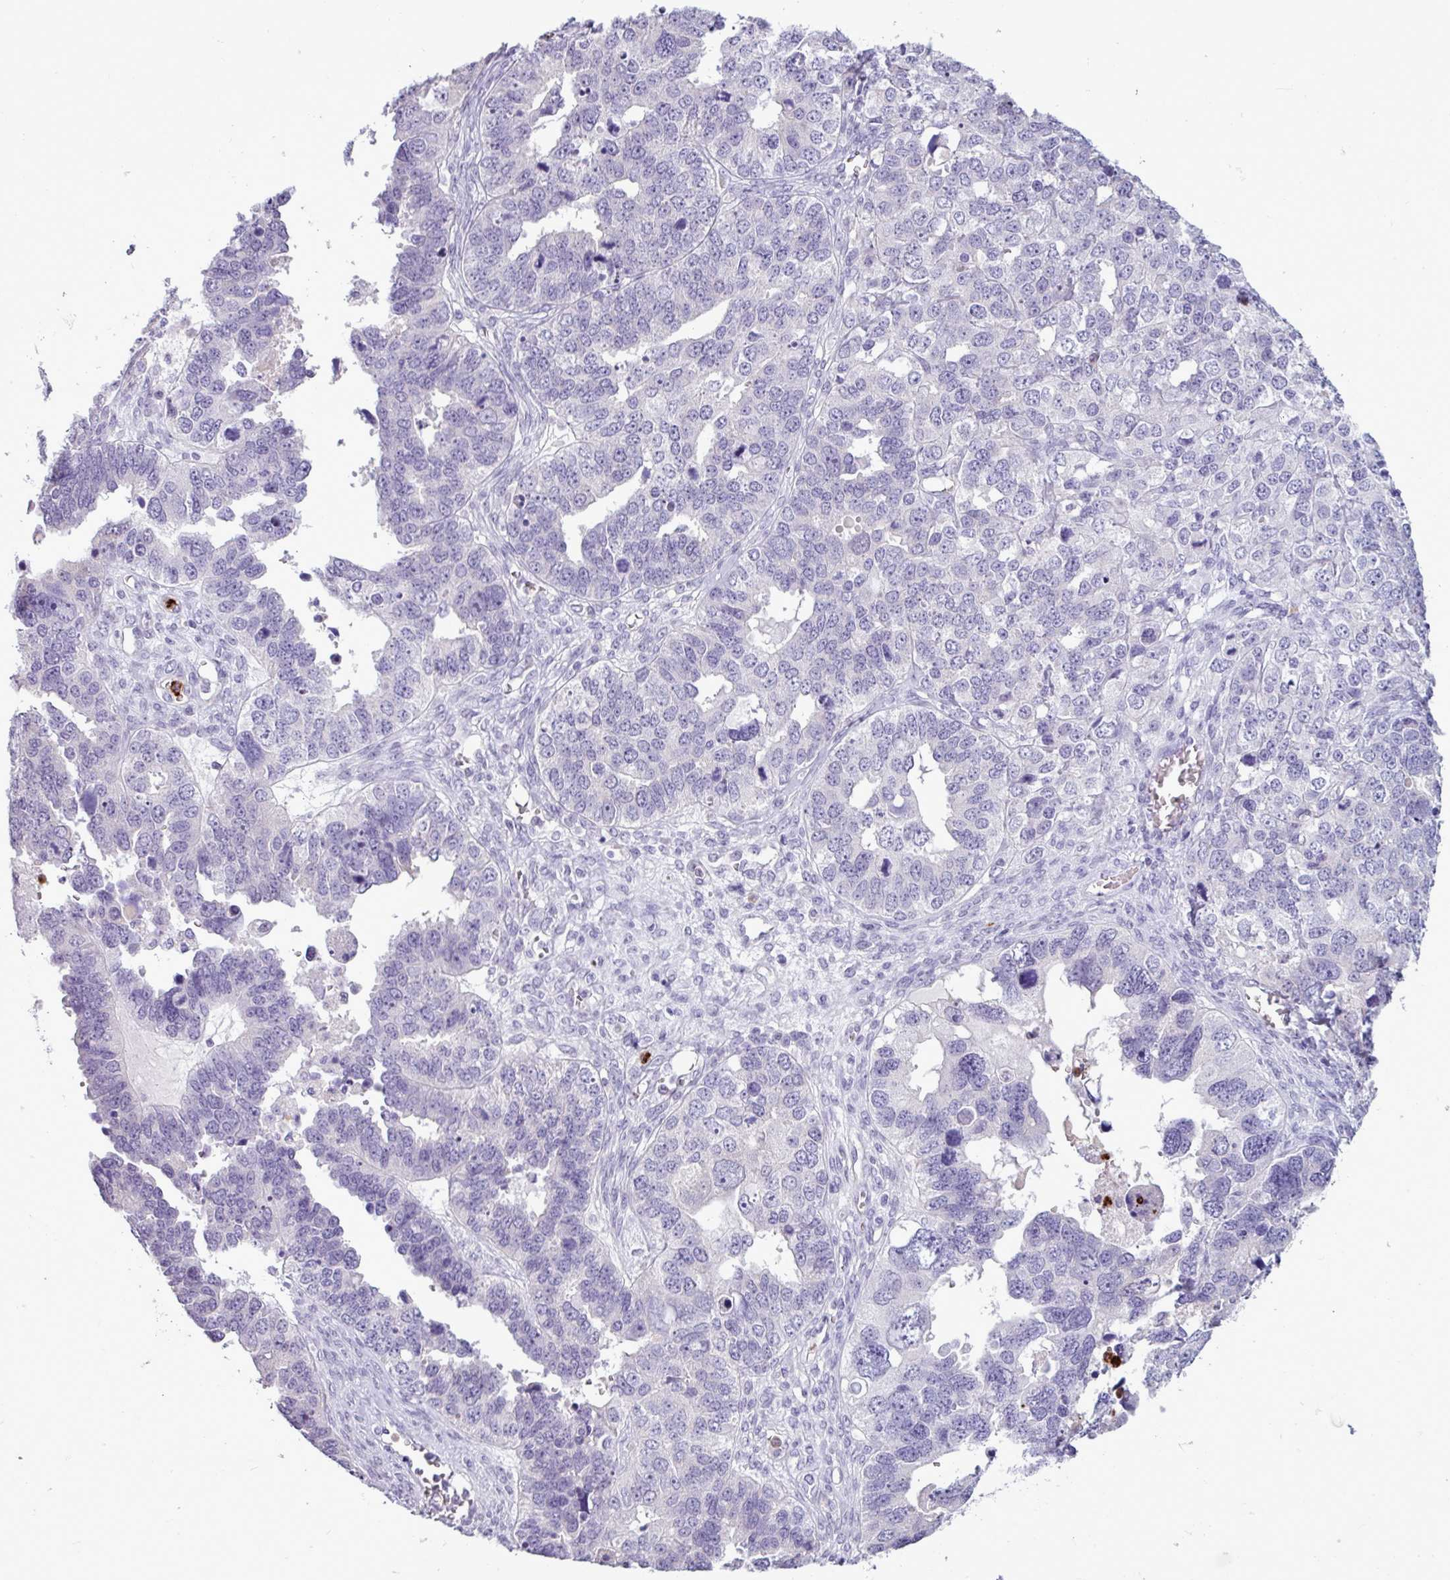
{"staining": {"intensity": "negative", "quantity": "none", "location": "none"}, "tissue": "ovarian cancer", "cell_type": "Tumor cells", "image_type": "cancer", "snomed": [{"axis": "morphology", "description": "Cystadenocarcinoma, serous, NOS"}, {"axis": "topography", "description": "Ovary"}], "caption": "The image exhibits no significant expression in tumor cells of ovarian cancer. (Immunohistochemistry, brightfield microscopy, high magnification).", "gene": "TMEM178A", "patient": {"sex": "female", "age": 76}}